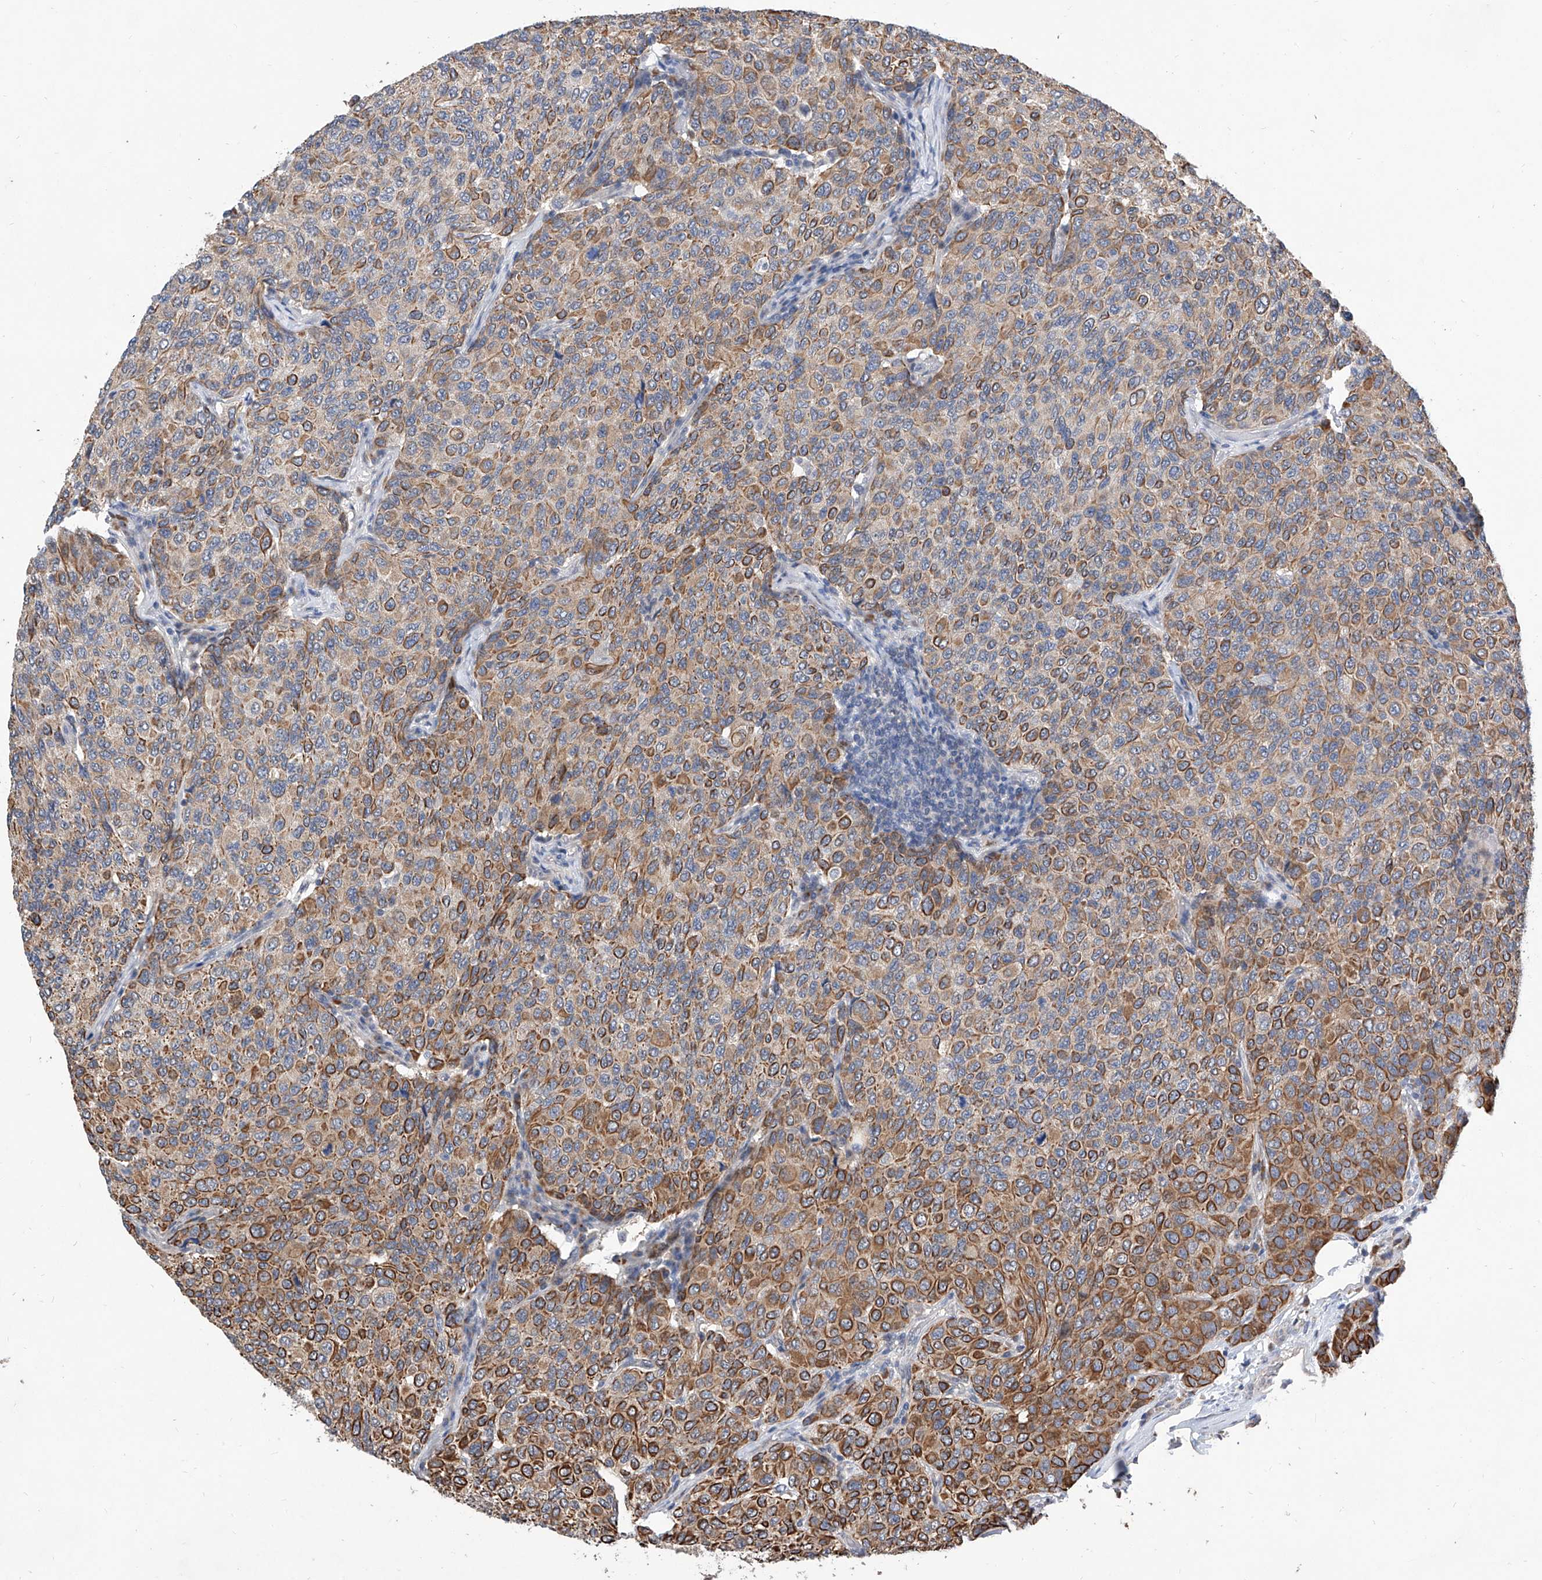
{"staining": {"intensity": "moderate", "quantity": ">75%", "location": "cytoplasmic/membranous"}, "tissue": "breast cancer", "cell_type": "Tumor cells", "image_type": "cancer", "snomed": [{"axis": "morphology", "description": "Duct carcinoma"}, {"axis": "topography", "description": "Breast"}], "caption": "This photomicrograph demonstrates immunohistochemistry staining of intraductal carcinoma (breast), with medium moderate cytoplasmic/membranous staining in approximately >75% of tumor cells.", "gene": "MFSD4B", "patient": {"sex": "female", "age": 55}}